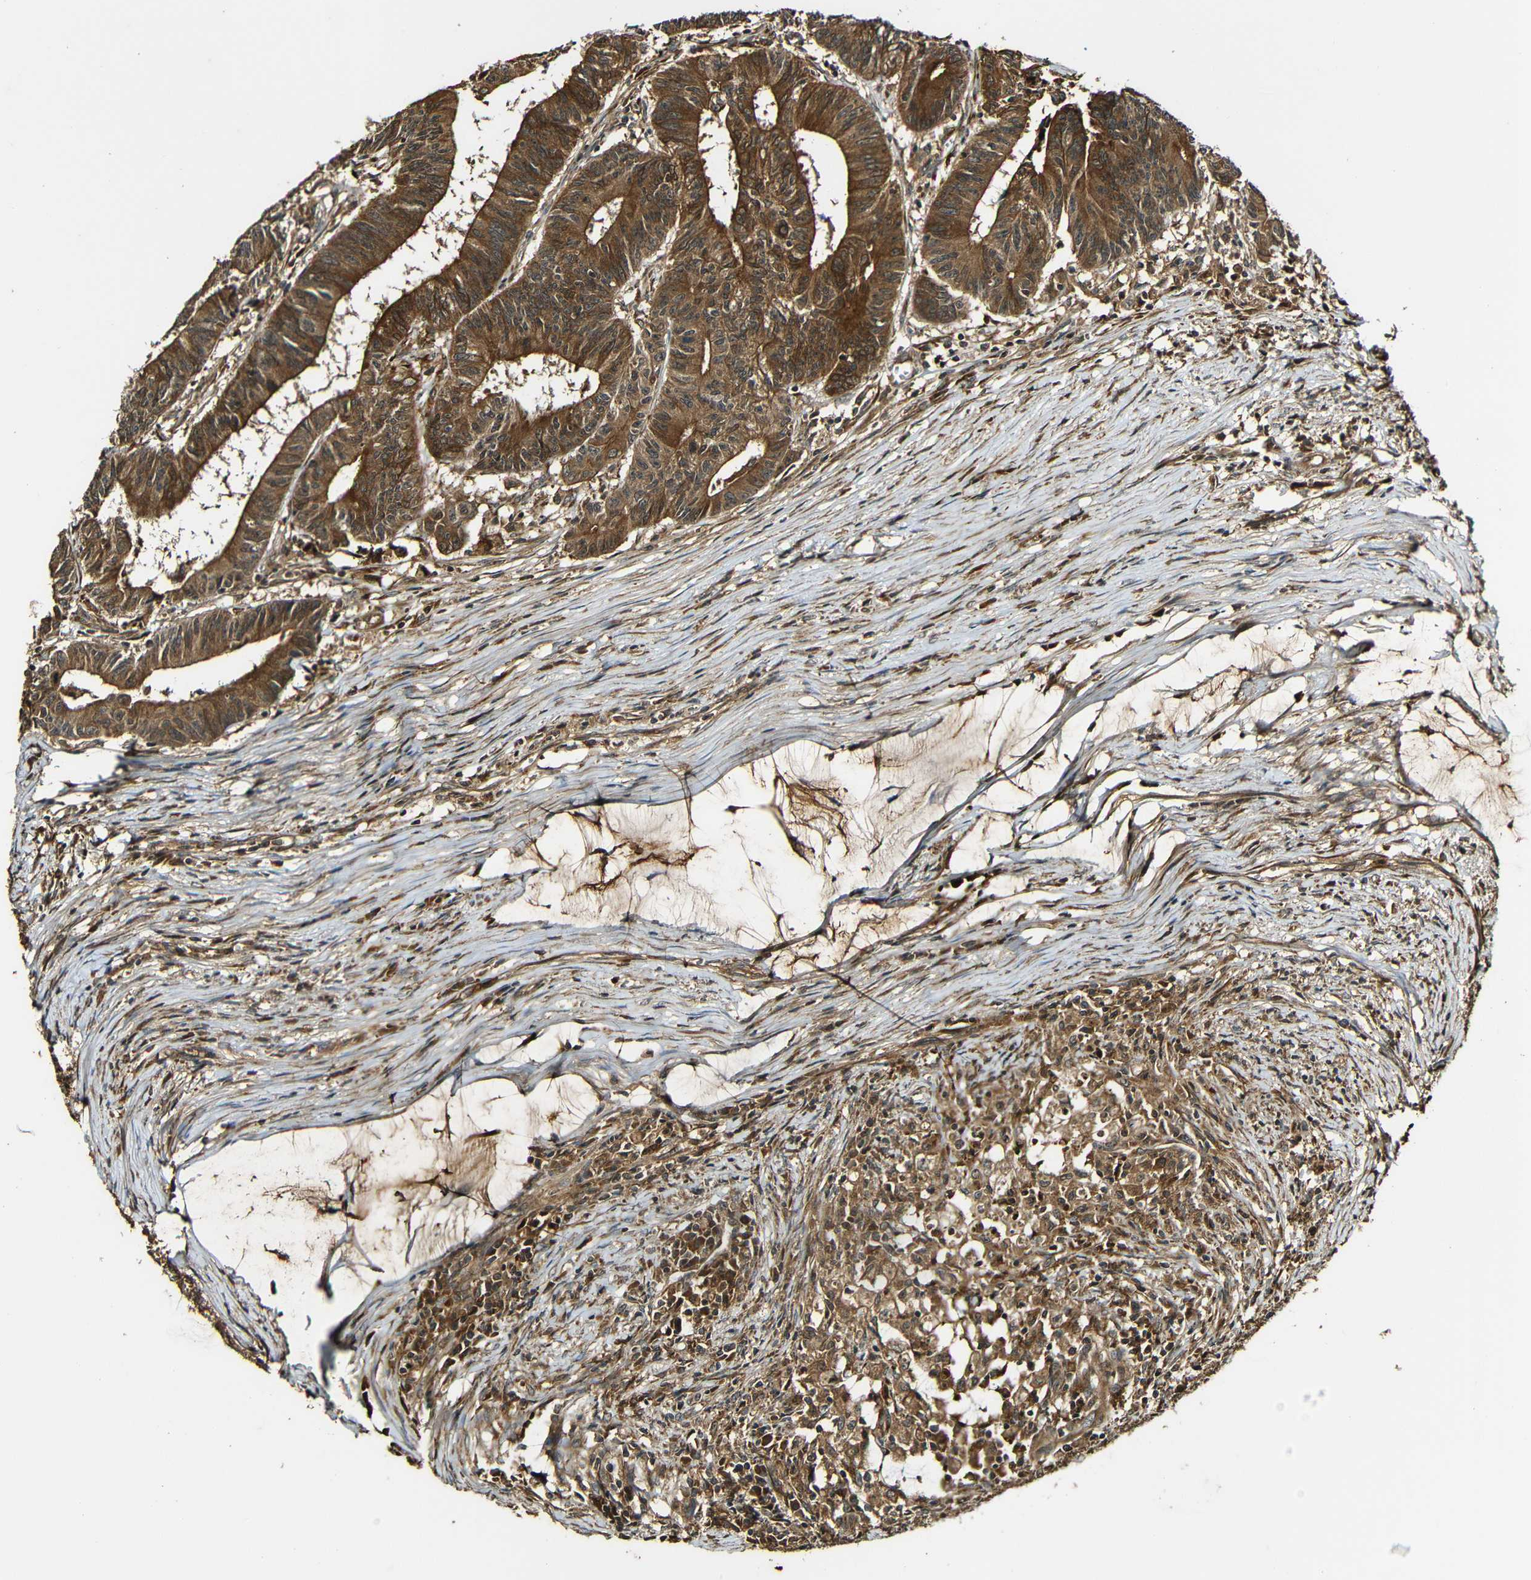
{"staining": {"intensity": "moderate", "quantity": ">75%", "location": "cytoplasmic/membranous"}, "tissue": "colorectal cancer", "cell_type": "Tumor cells", "image_type": "cancer", "snomed": [{"axis": "morphology", "description": "Adenocarcinoma, NOS"}, {"axis": "topography", "description": "Colon"}], "caption": "Immunohistochemical staining of human adenocarcinoma (colorectal) shows medium levels of moderate cytoplasmic/membranous positivity in approximately >75% of tumor cells.", "gene": "CASP8", "patient": {"sex": "male", "age": 45}}